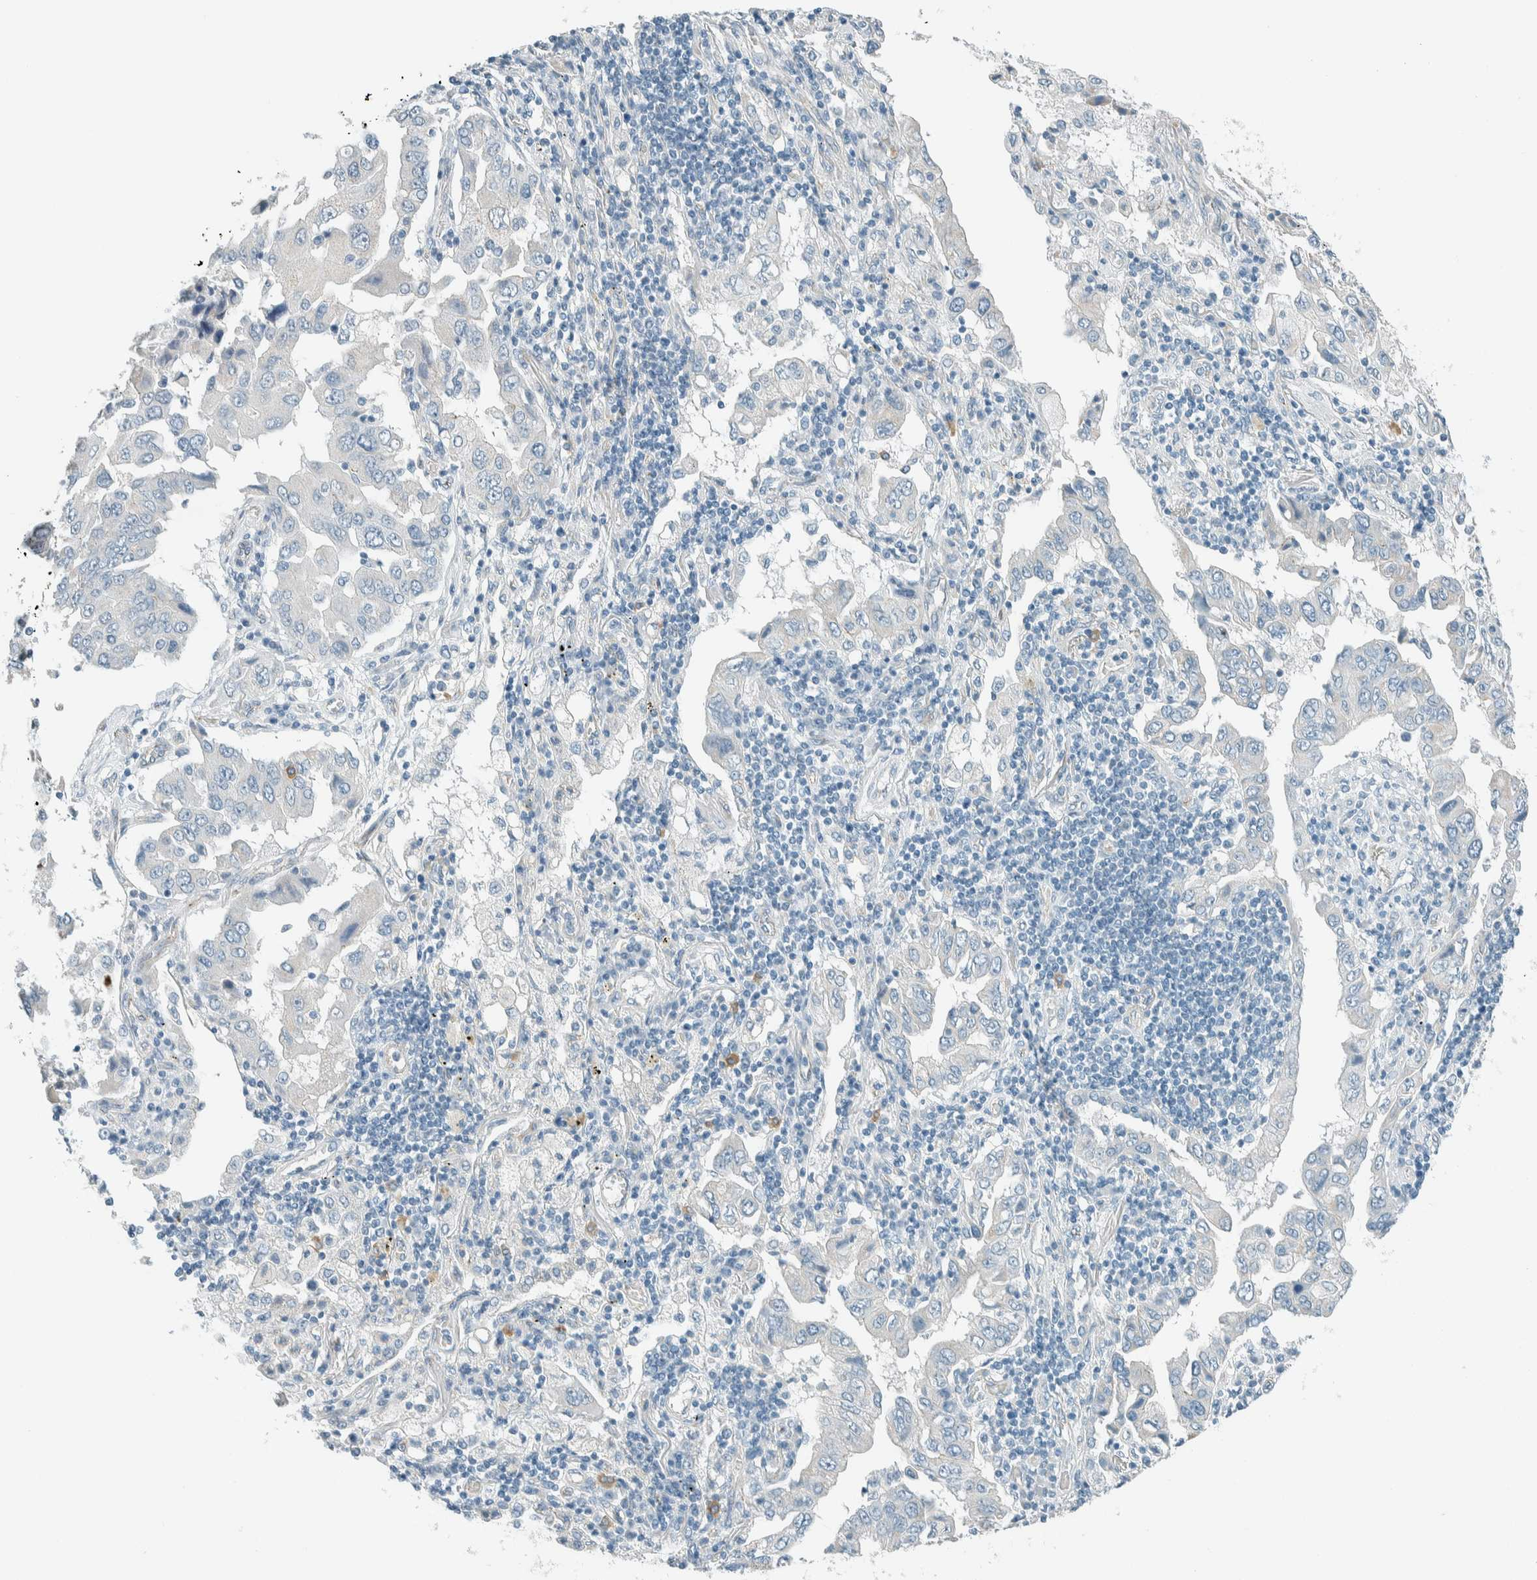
{"staining": {"intensity": "negative", "quantity": "none", "location": "none"}, "tissue": "lung cancer", "cell_type": "Tumor cells", "image_type": "cancer", "snomed": [{"axis": "morphology", "description": "Adenocarcinoma, NOS"}, {"axis": "topography", "description": "Lung"}], "caption": "An immunohistochemistry micrograph of lung cancer is shown. There is no staining in tumor cells of lung cancer.", "gene": "SLFN12", "patient": {"sex": "female", "age": 65}}